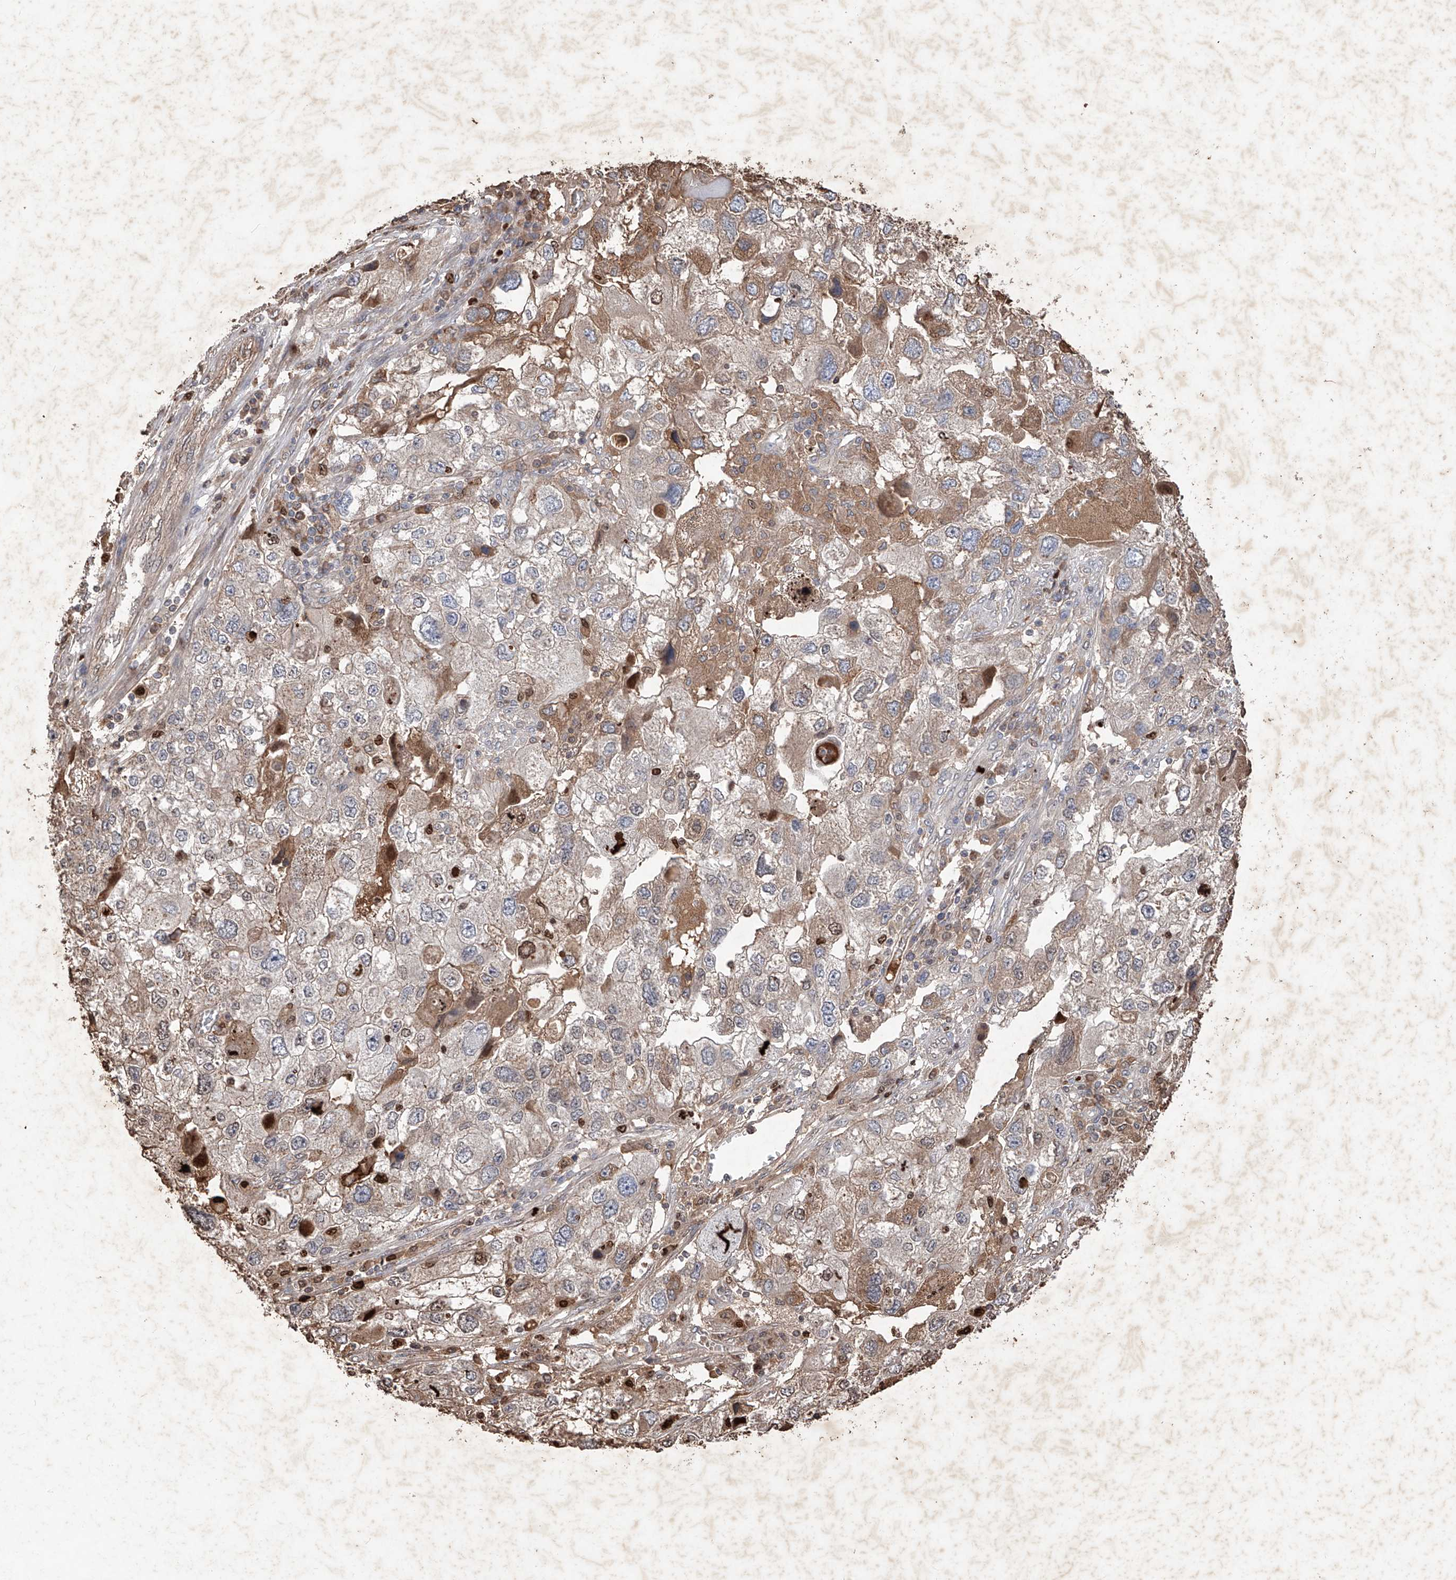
{"staining": {"intensity": "moderate", "quantity": "<25%", "location": "nuclear"}, "tissue": "endometrial cancer", "cell_type": "Tumor cells", "image_type": "cancer", "snomed": [{"axis": "morphology", "description": "Adenocarcinoma, NOS"}, {"axis": "topography", "description": "Endometrium"}], "caption": "An immunohistochemistry (IHC) photomicrograph of tumor tissue is shown. Protein staining in brown labels moderate nuclear positivity in adenocarcinoma (endometrial) within tumor cells.", "gene": "EDN1", "patient": {"sex": "female", "age": 49}}